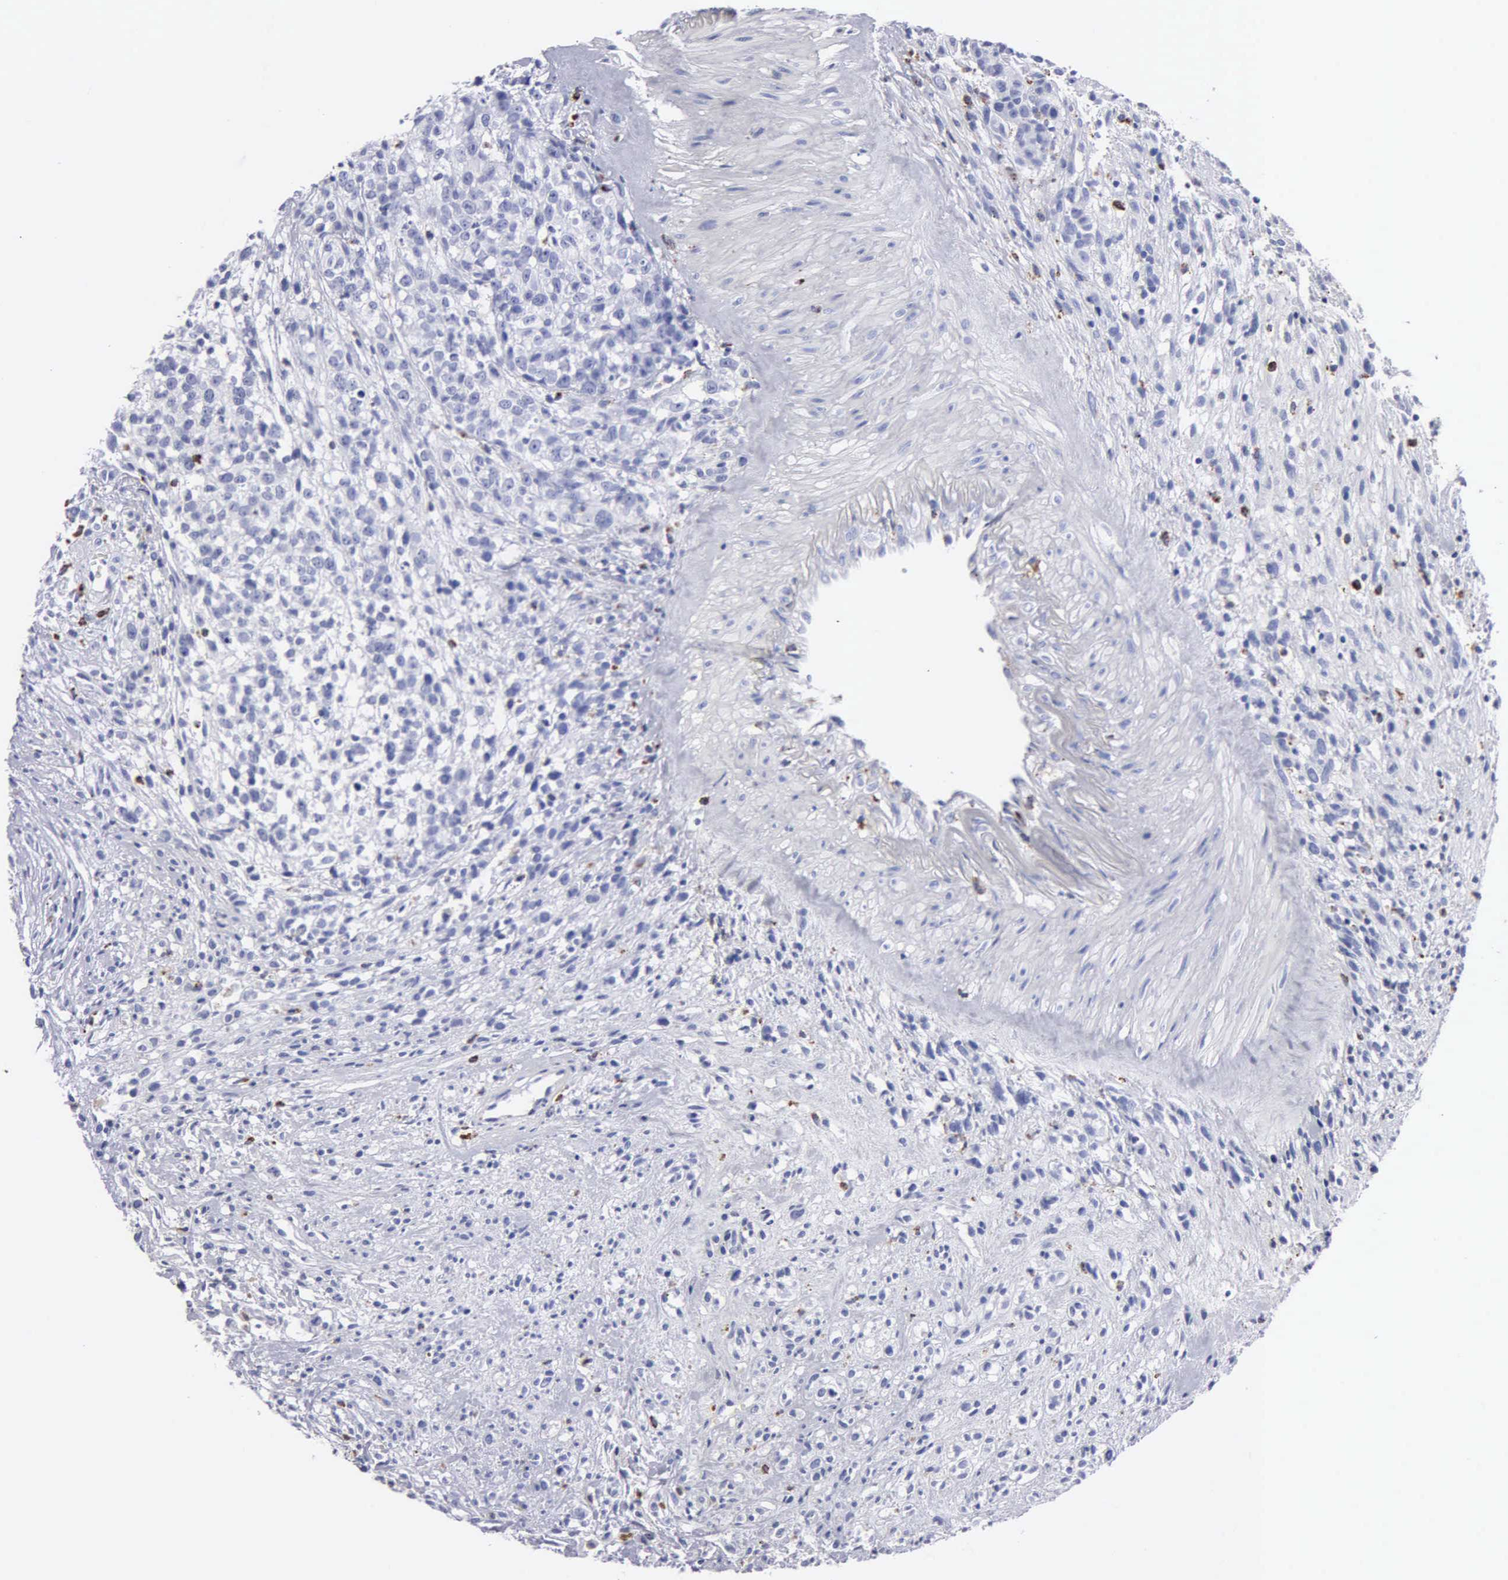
{"staining": {"intensity": "negative", "quantity": "none", "location": "none"}, "tissue": "glioma", "cell_type": "Tumor cells", "image_type": "cancer", "snomed": [{"axis": "morphology", "description": "Glioma, malignant, High grade"}, {"axis": "topography", "description": "Brain"}], "caption": "IHC photomicrograph of neoplastic tissue: human glioma stained with DAB demonstrates no significant protein expression in tumor cells.", "gene": "CTSH", "patient": {"sex": "male", "age": 66}}